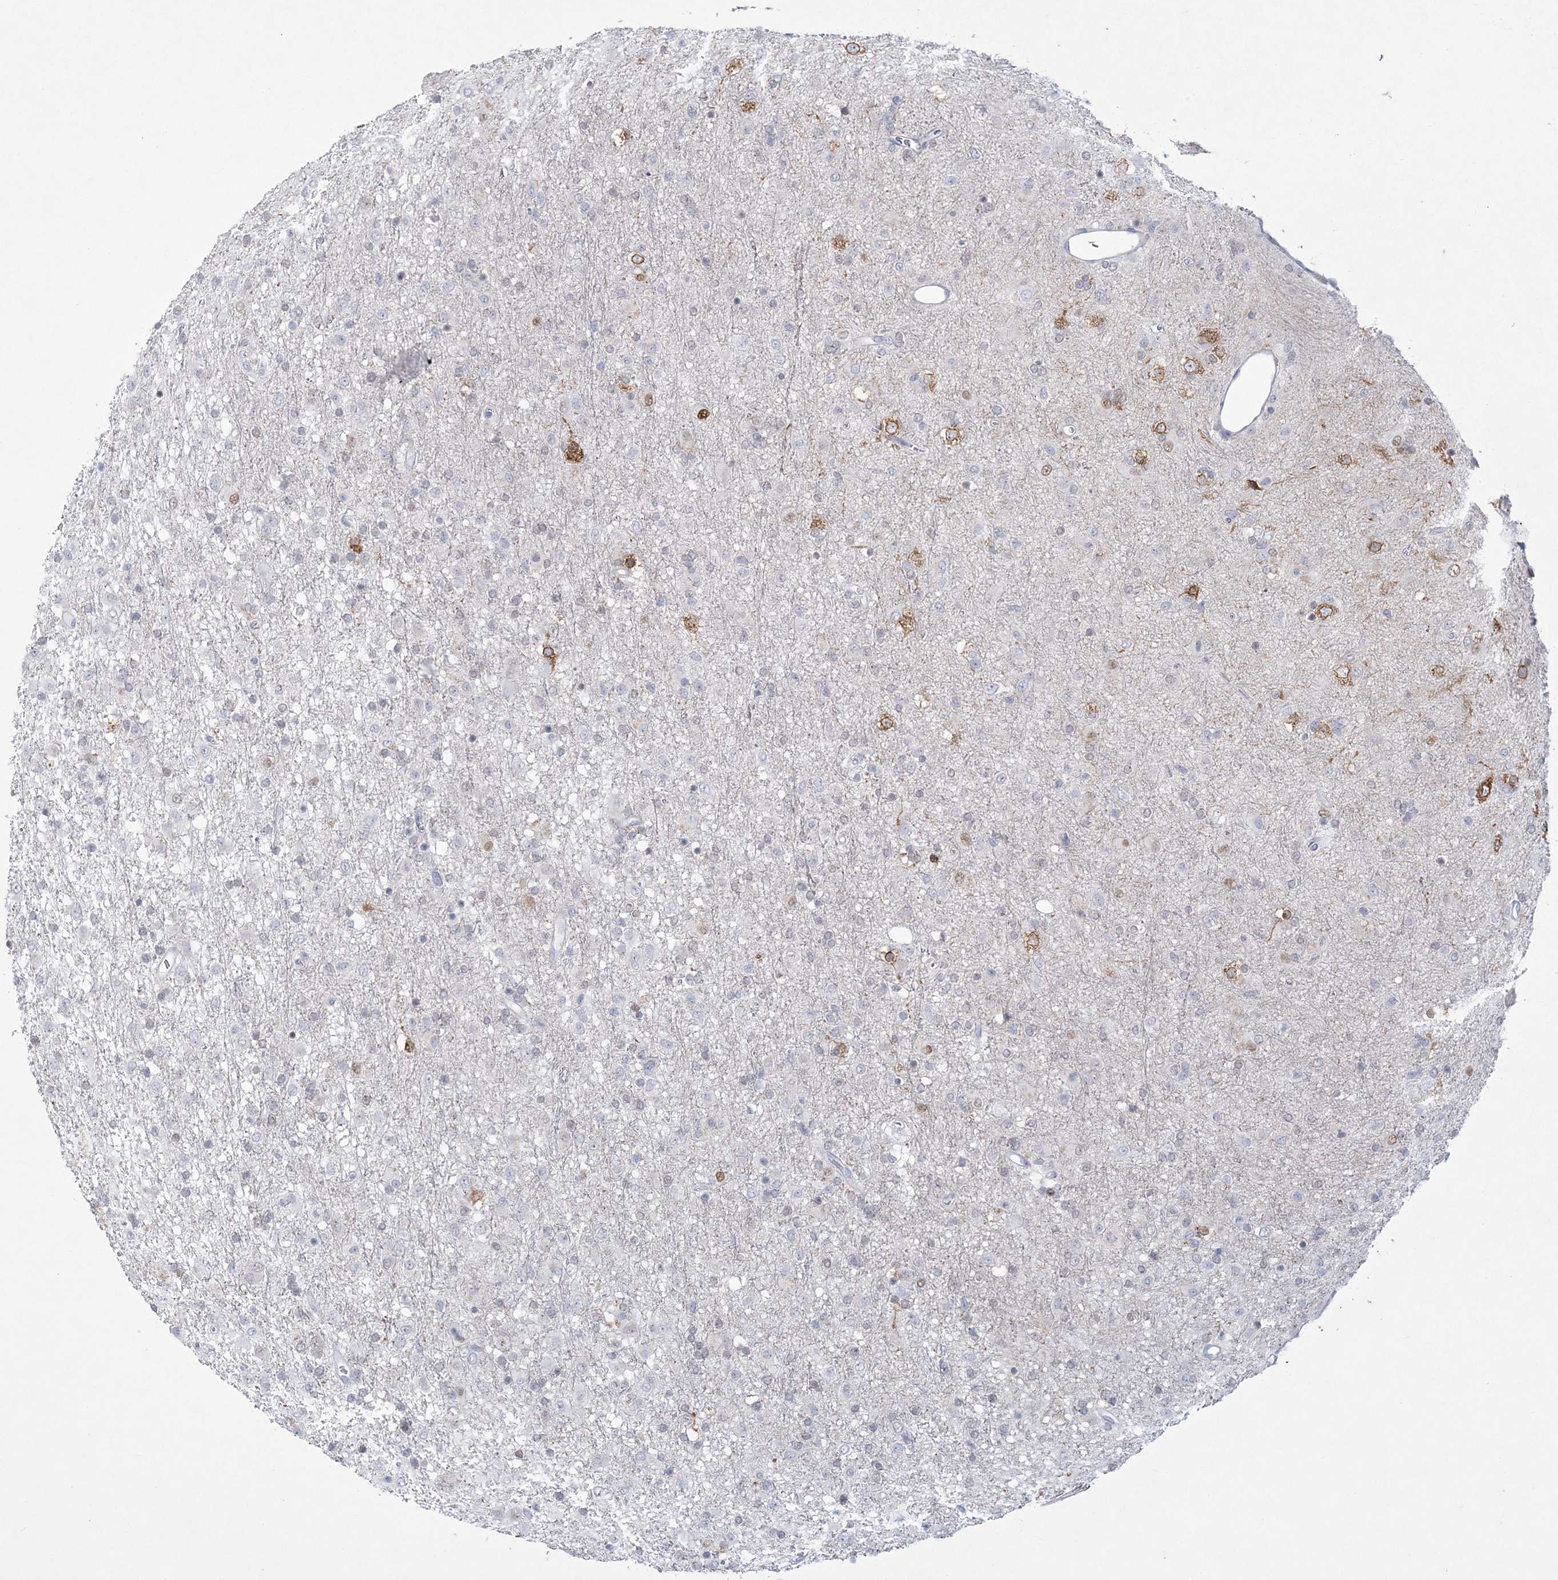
{"staining": {"intensity": "moderate", "quantity": "<25%", "location": "cytoplasmic/membranous"}, "tissue": "glioma", "cell_type": "Tumor cells", "image_type": "cancer", "snomed": [{"axis": "morphology", "description": "Glioma, malignant, Low grade"}, {"axis": "topography", "description": "Brain"}], "caption": "Immunohistochemistry of glioma reveals low levels of moderate cytoplasmic/membranous expression in about <25% of tumor cells.", "gene": "WDR27", "patient": {"sex": "male", "age": 65}}